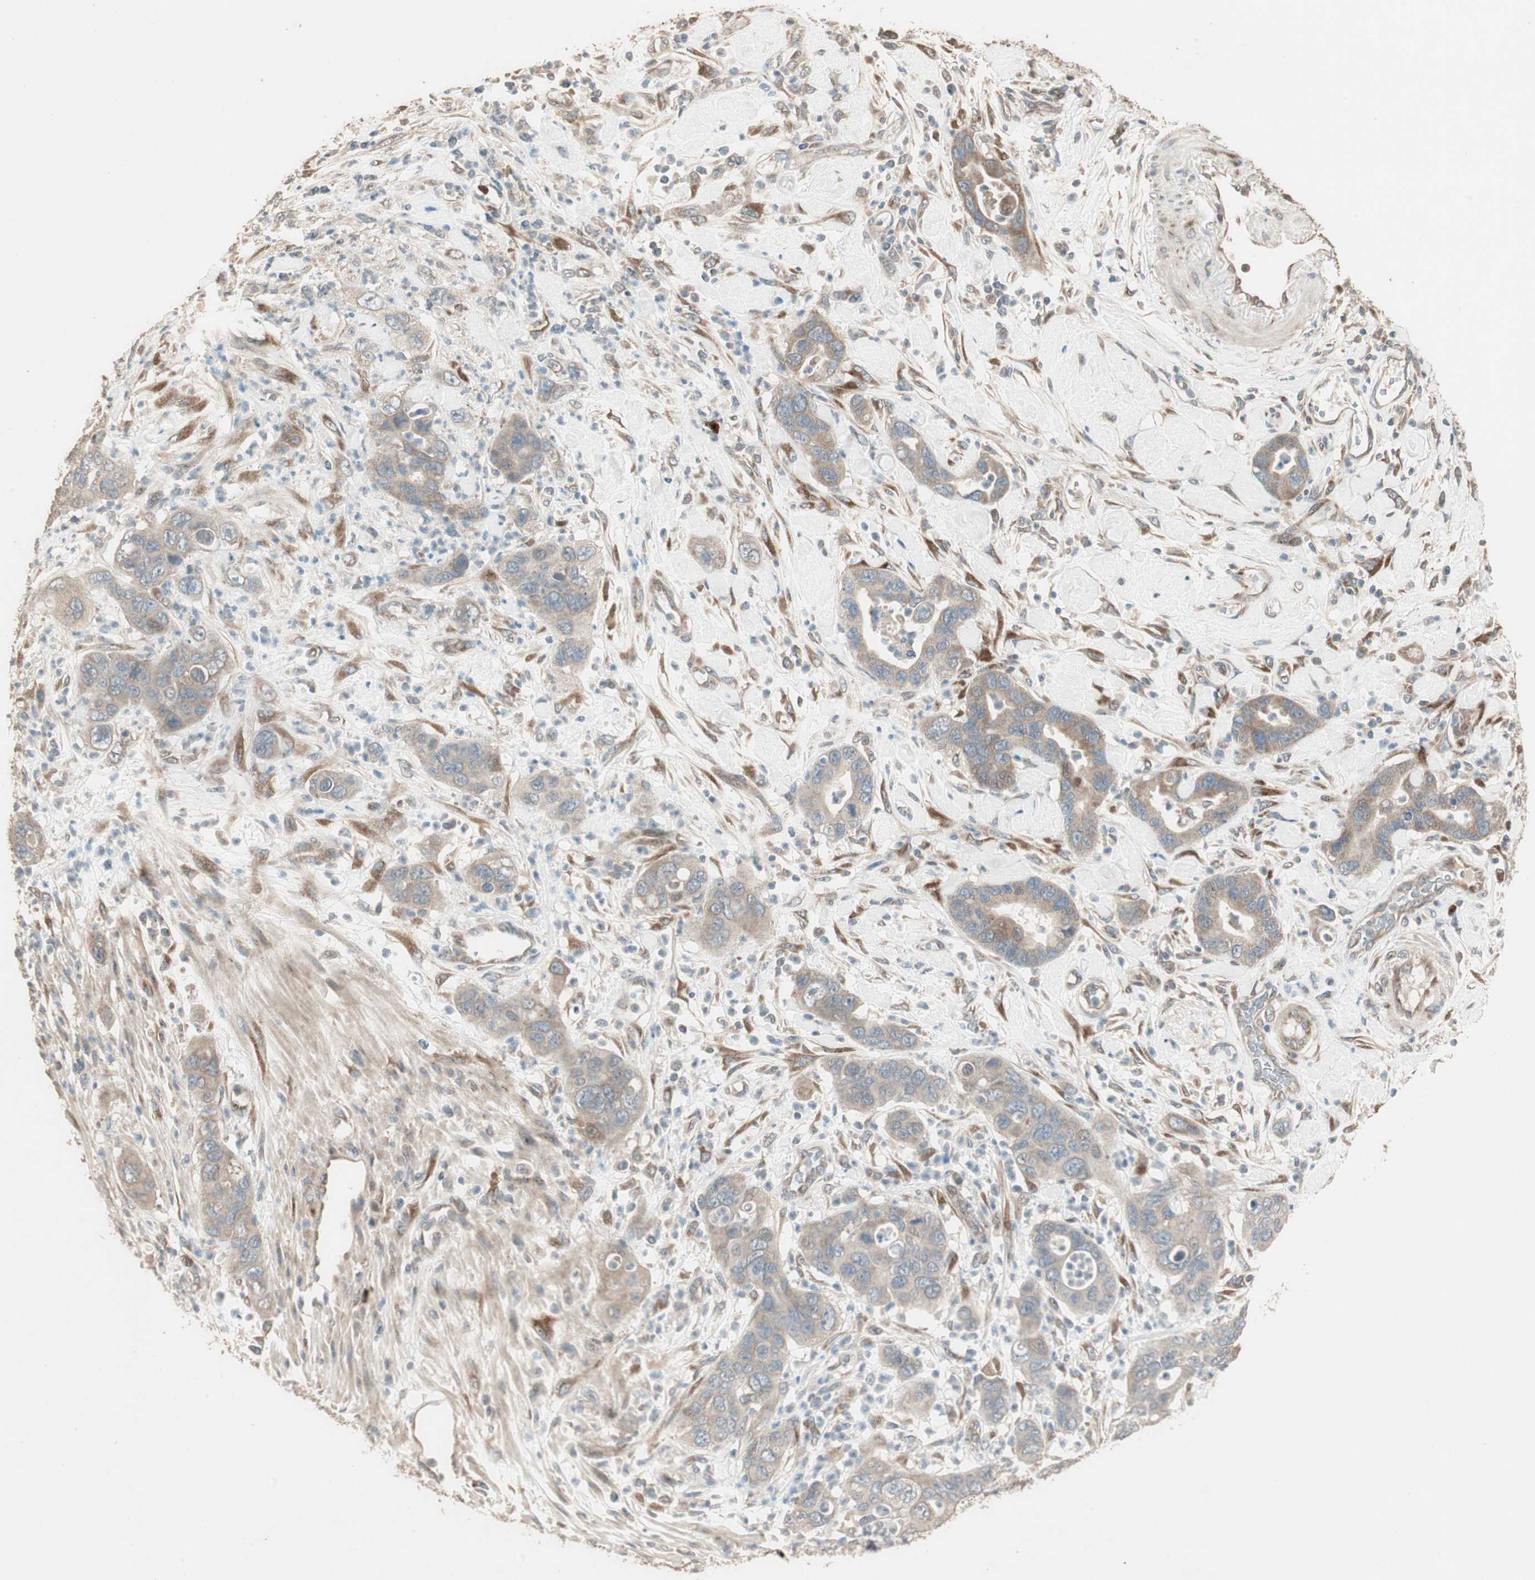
{"staining": {"intensity": "moderate", "quantity": ">75%", "location": "cytoplasmic/membranous"}, "tissue": "pancreatic cancer", "cell_type": "Tumor cells", "image_type": "cancer", "snomed": [{"axis": "morphology", "description": "Adenocarcinoma, NOS"}, {"axis": "topography", "description": "Pancreas"}], "caption": "Tumor cells display medium levels of moderate cytoplasmic/membranous positivity in about >75% of cells in pancreatic cancer.", "gene": "RARRES1", "patient": {"sex": "female", "age": 71}}